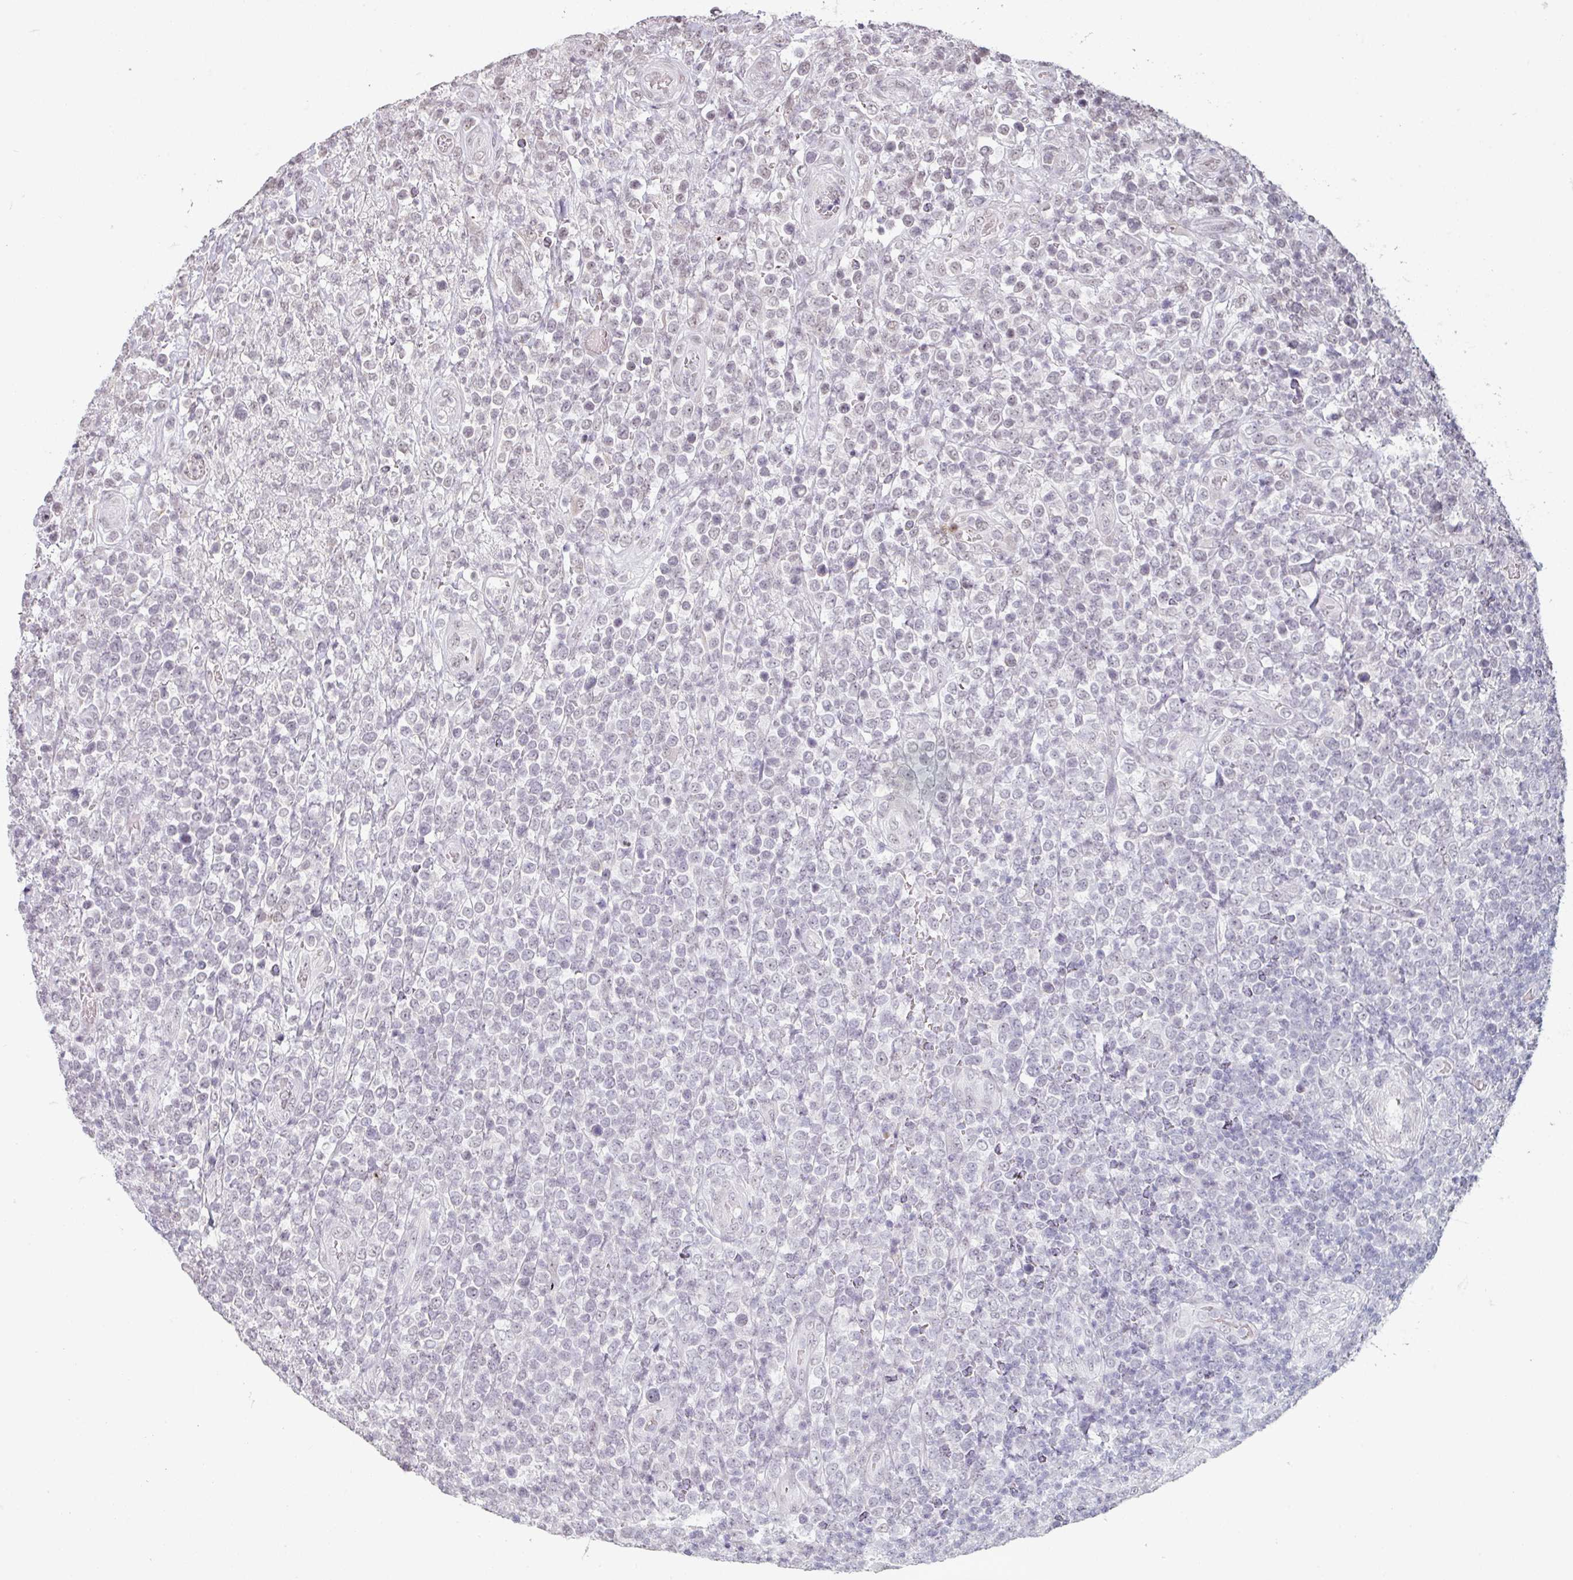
{"staining": {"intensity": "negative", "quantity": "none", "location": "none"}, "tissue": "lymphoma", "cell_type": "Tumor cells", "image_type": "cancer", "snomed": [{"axis": "morphology", "description": "Malignant lymphoma, non-Hodgkin's type, High grade"}, {"axis": "topography", "description": "Soft tissue"}], "caption": "Immunohistochemistry of lymphoma displays no positivity in tumor cells.", "gene": "SPRR1A", "patient": {"sex": "female", "age": 56}}